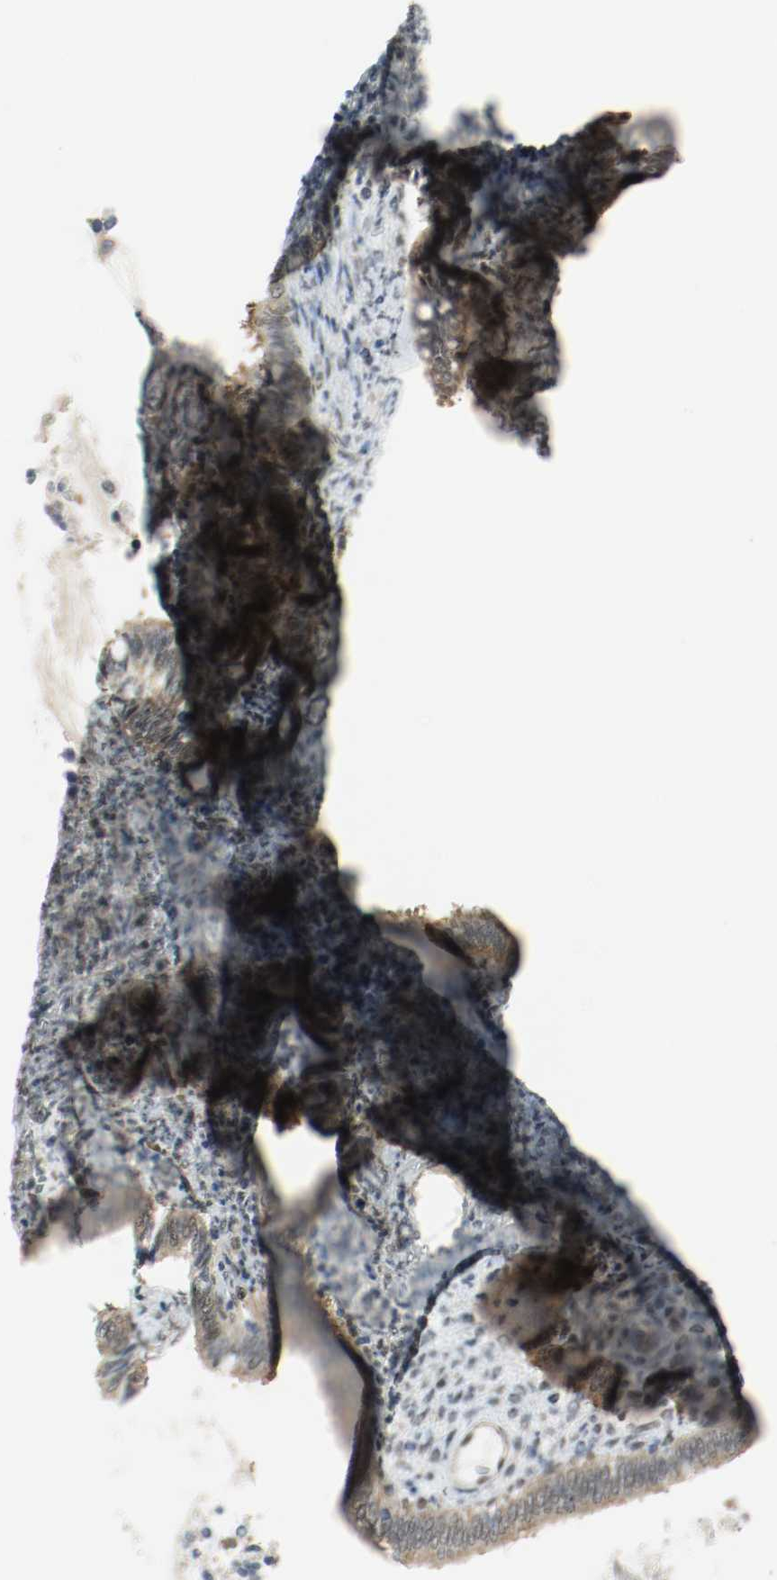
{"staining": {"intensity": "weak", "quantity": "25%-75%", "location": "cytoplasmic/membranous,nuclear"}, "tissue": "cervical cancer", "cell_type": "Tumor cells", "image_type": "cancer", "snomed": [{"axis": "morphology", "description": "Adenocarcinoma, NOS"}, {"axis": "topography", "description": "Cervix"}], "caption": "The photomicrograph shows a brown stain indicating the presence of a protein in the cytoplasmic/membranous and nuclear of tumor cells in adenocarcinoma (cervical). (Brightfield microscopy of DAB IHC at high magnification).", "gene": "PPME1", "patient": {"sex": "female", "age": 44}}